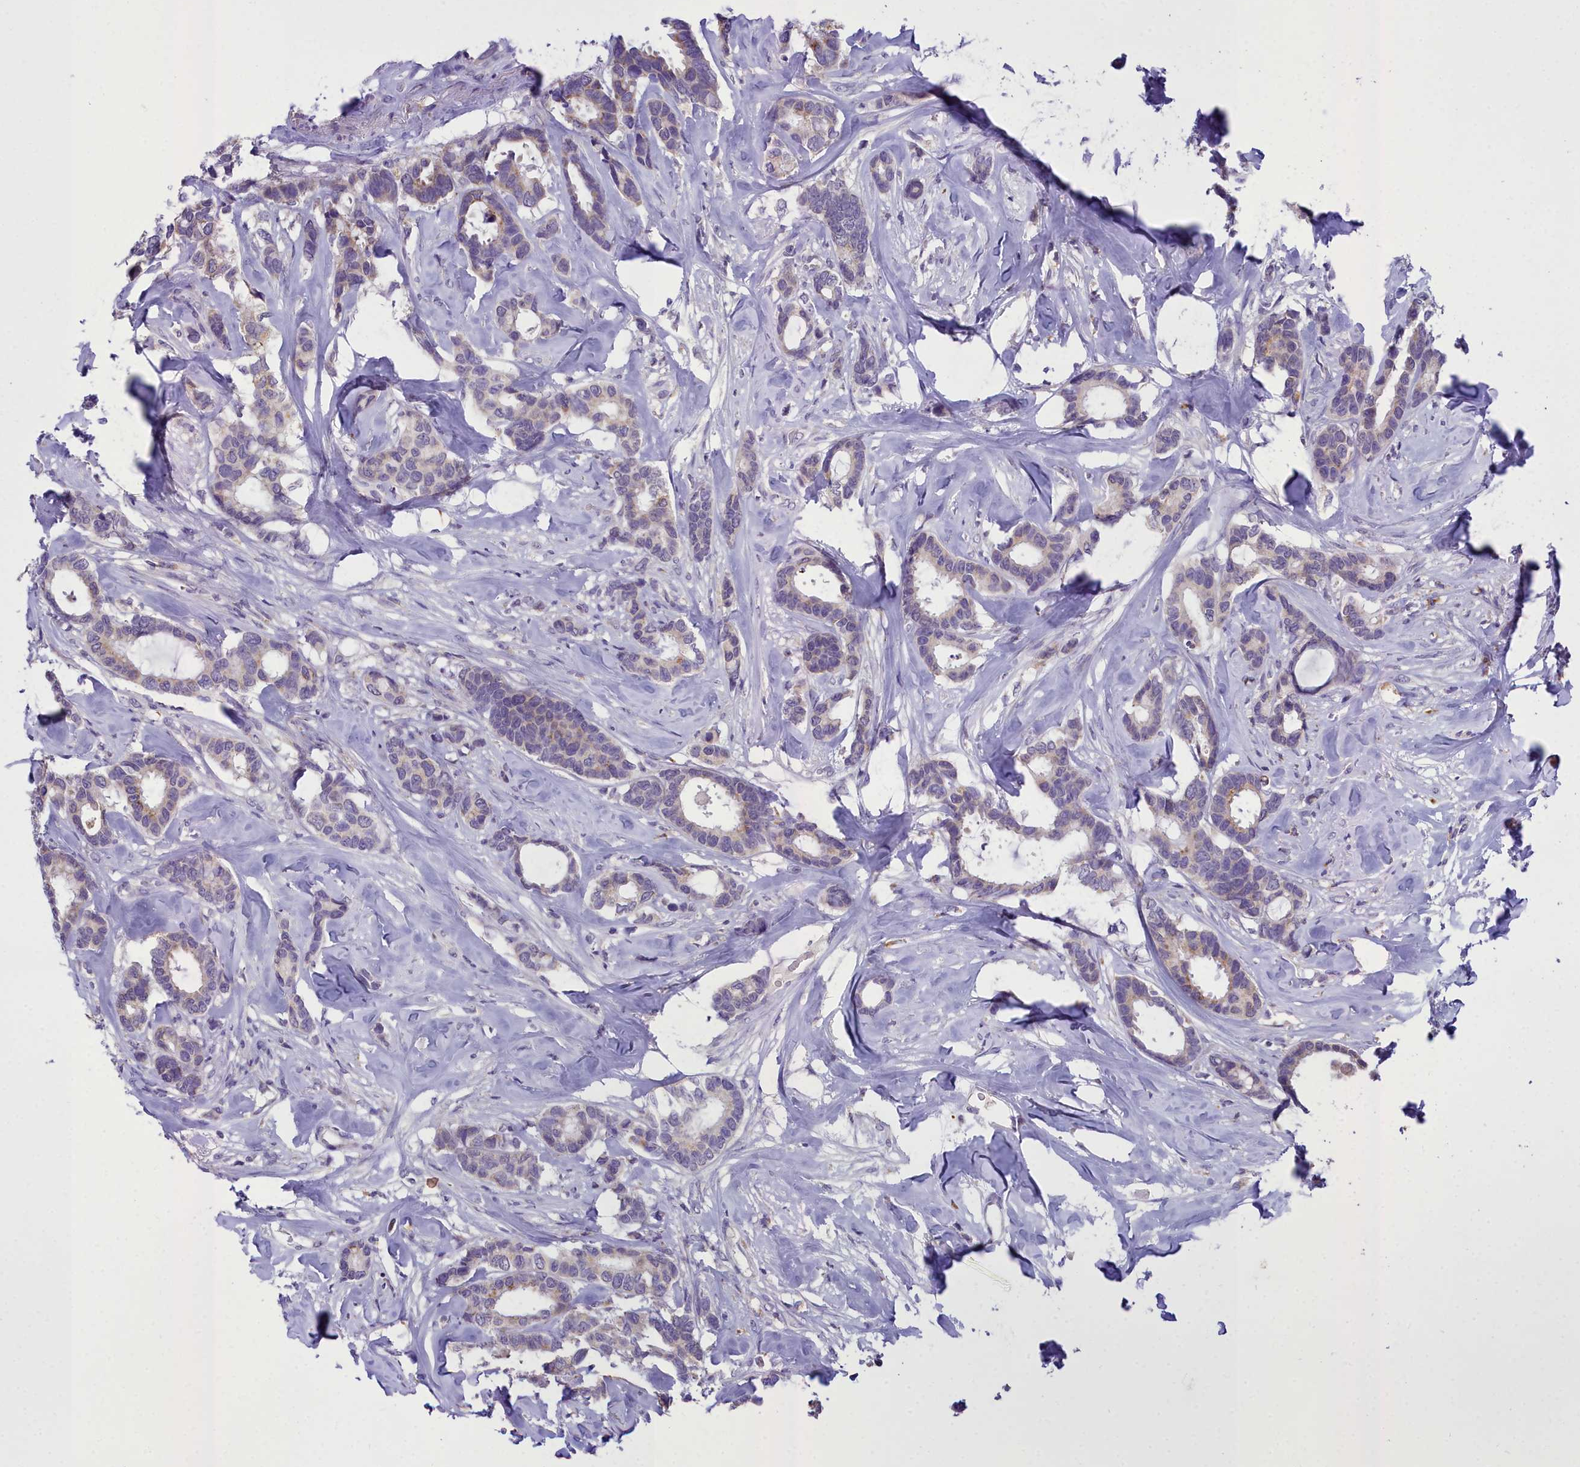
{"staining": {"intensity": "weak", "quantity": "<25%", "location": "cytoplasmic/membranous"}, "tissue": "breast cancer", "cell_type": "Tumor cells", "image_type": "cancer", "snomed": [{"axis": "morphology", "description": "Duct carcinoma"}, {"axis": "topography", "description": "Breast"}], "caption": "DAB (3,3'-diaminobenzidine) immunohistochemical staining of human infiltrating ductal carcinoma (breast) shows no significant staining in tumor cells.", "gene": "MIIP", "patient": {"sex": "female", "age": 87}}